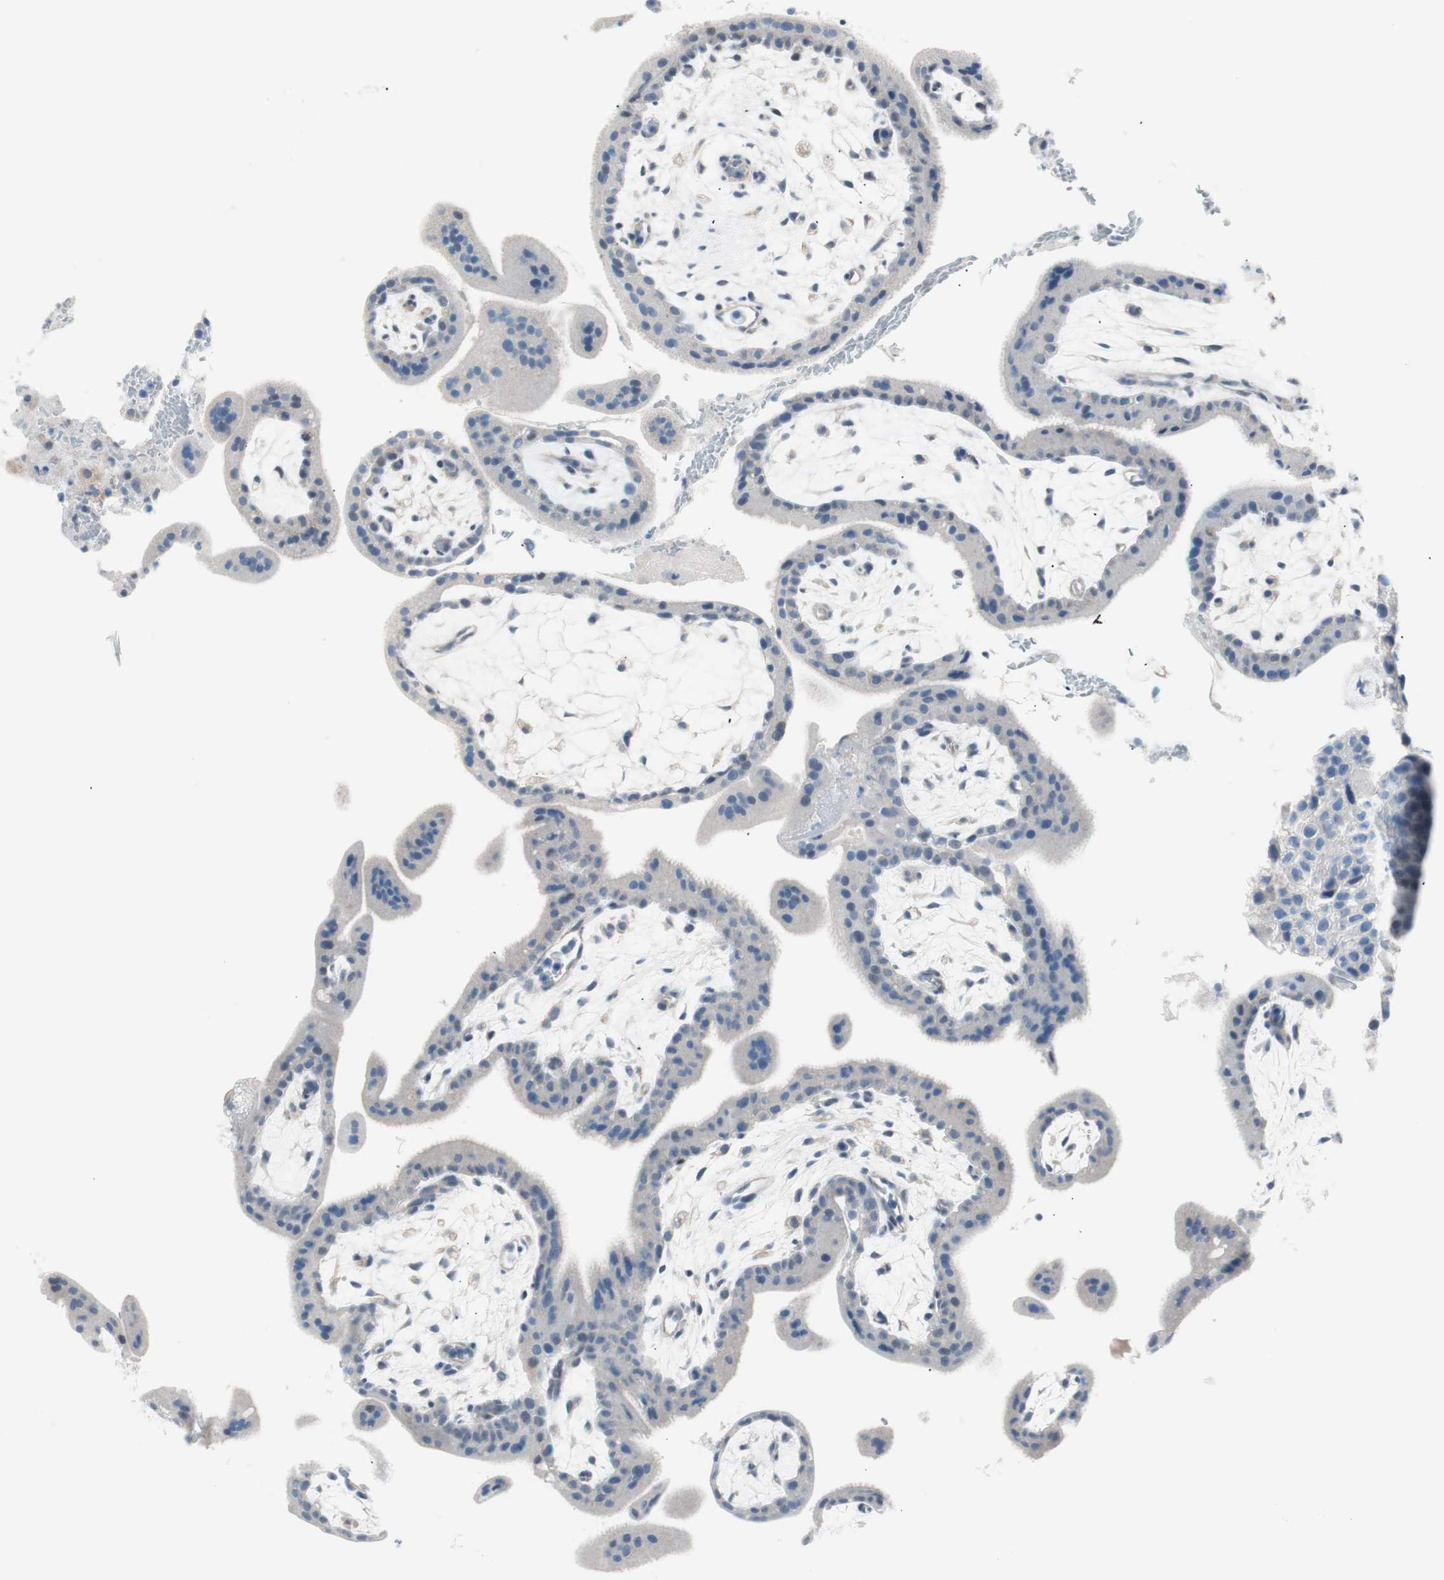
{"staining": {"intensity": "negative", "quantity": "none", "location": "none"}, "tissue": "placenta", "cell_type": "Trophoblastic cells", "image_type": "normal", "snomed": [{"axis": "morphology", "description": "Normal tissue, NOS"}, {"axis": "topography", "description": "Placenta"}], "caption": "Immunohistochemistry (IHC) micrograph of unremarkable placenta: placenta stained with DAB demonstrates no significant protein staining in trophoblastic cells.", "gene": "VIL1", "patient": {"sex": "female", "age": 35}}